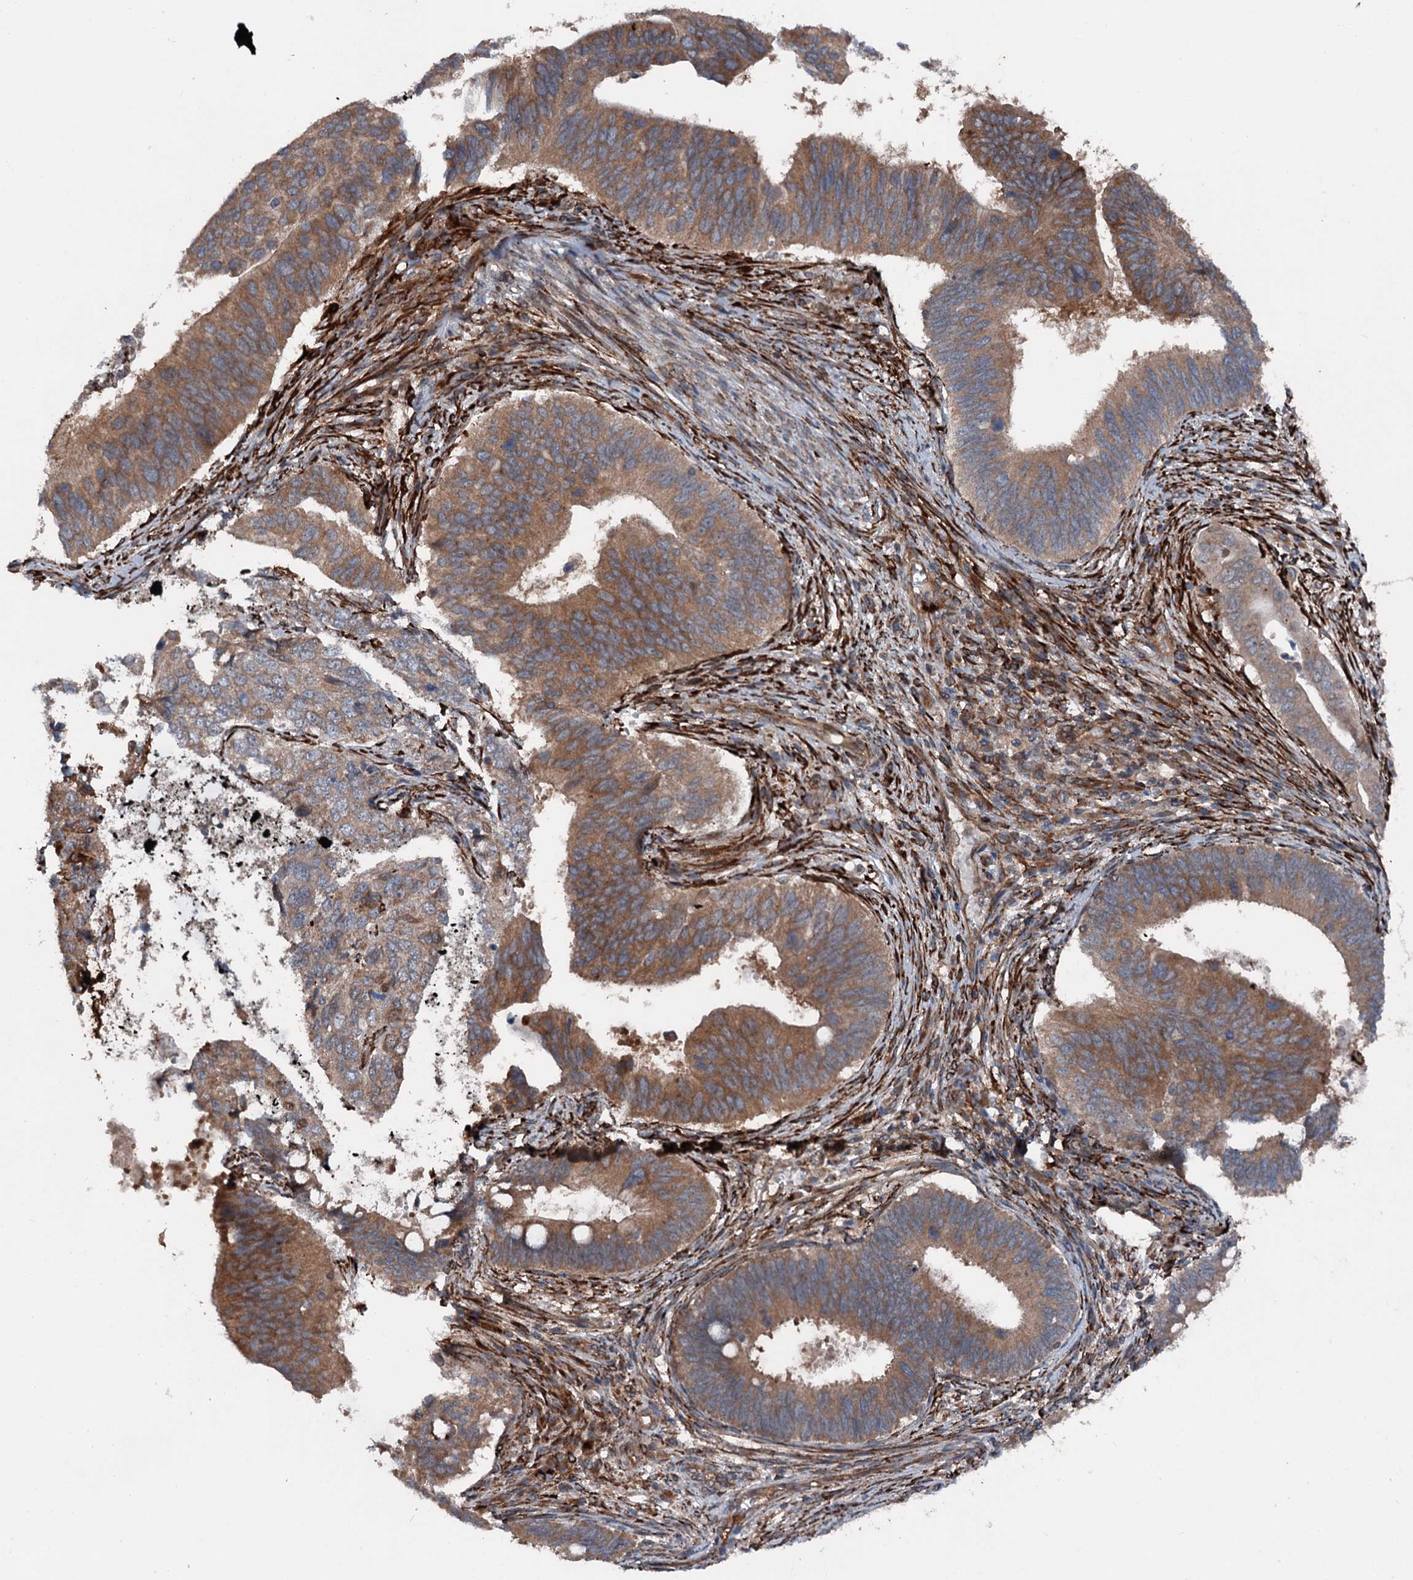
{"staining": {"intensity": "moderate", "quantity": ">75%", "location": "cytoplasmic/membranous"}, "tissue": "cervical cancer", "cell_type": "Tumor cells", "image_type": "cancer", "snomed": [{"axis": "morphology", "description": "Adenocarcinoma, NOS"}, {"axis": "topography", "description": "Cervix"}], "caption": "Immunohistochemical staining of human cervical cancer shows medium levels of moderate cytoplasmic/membranous protein positivity in about >75% of tumor cells. (DAB IHC with brightfield microscopy, high magnification).", "gene": "DDIAS", "patient": {"sex": "female", "age": 42}}